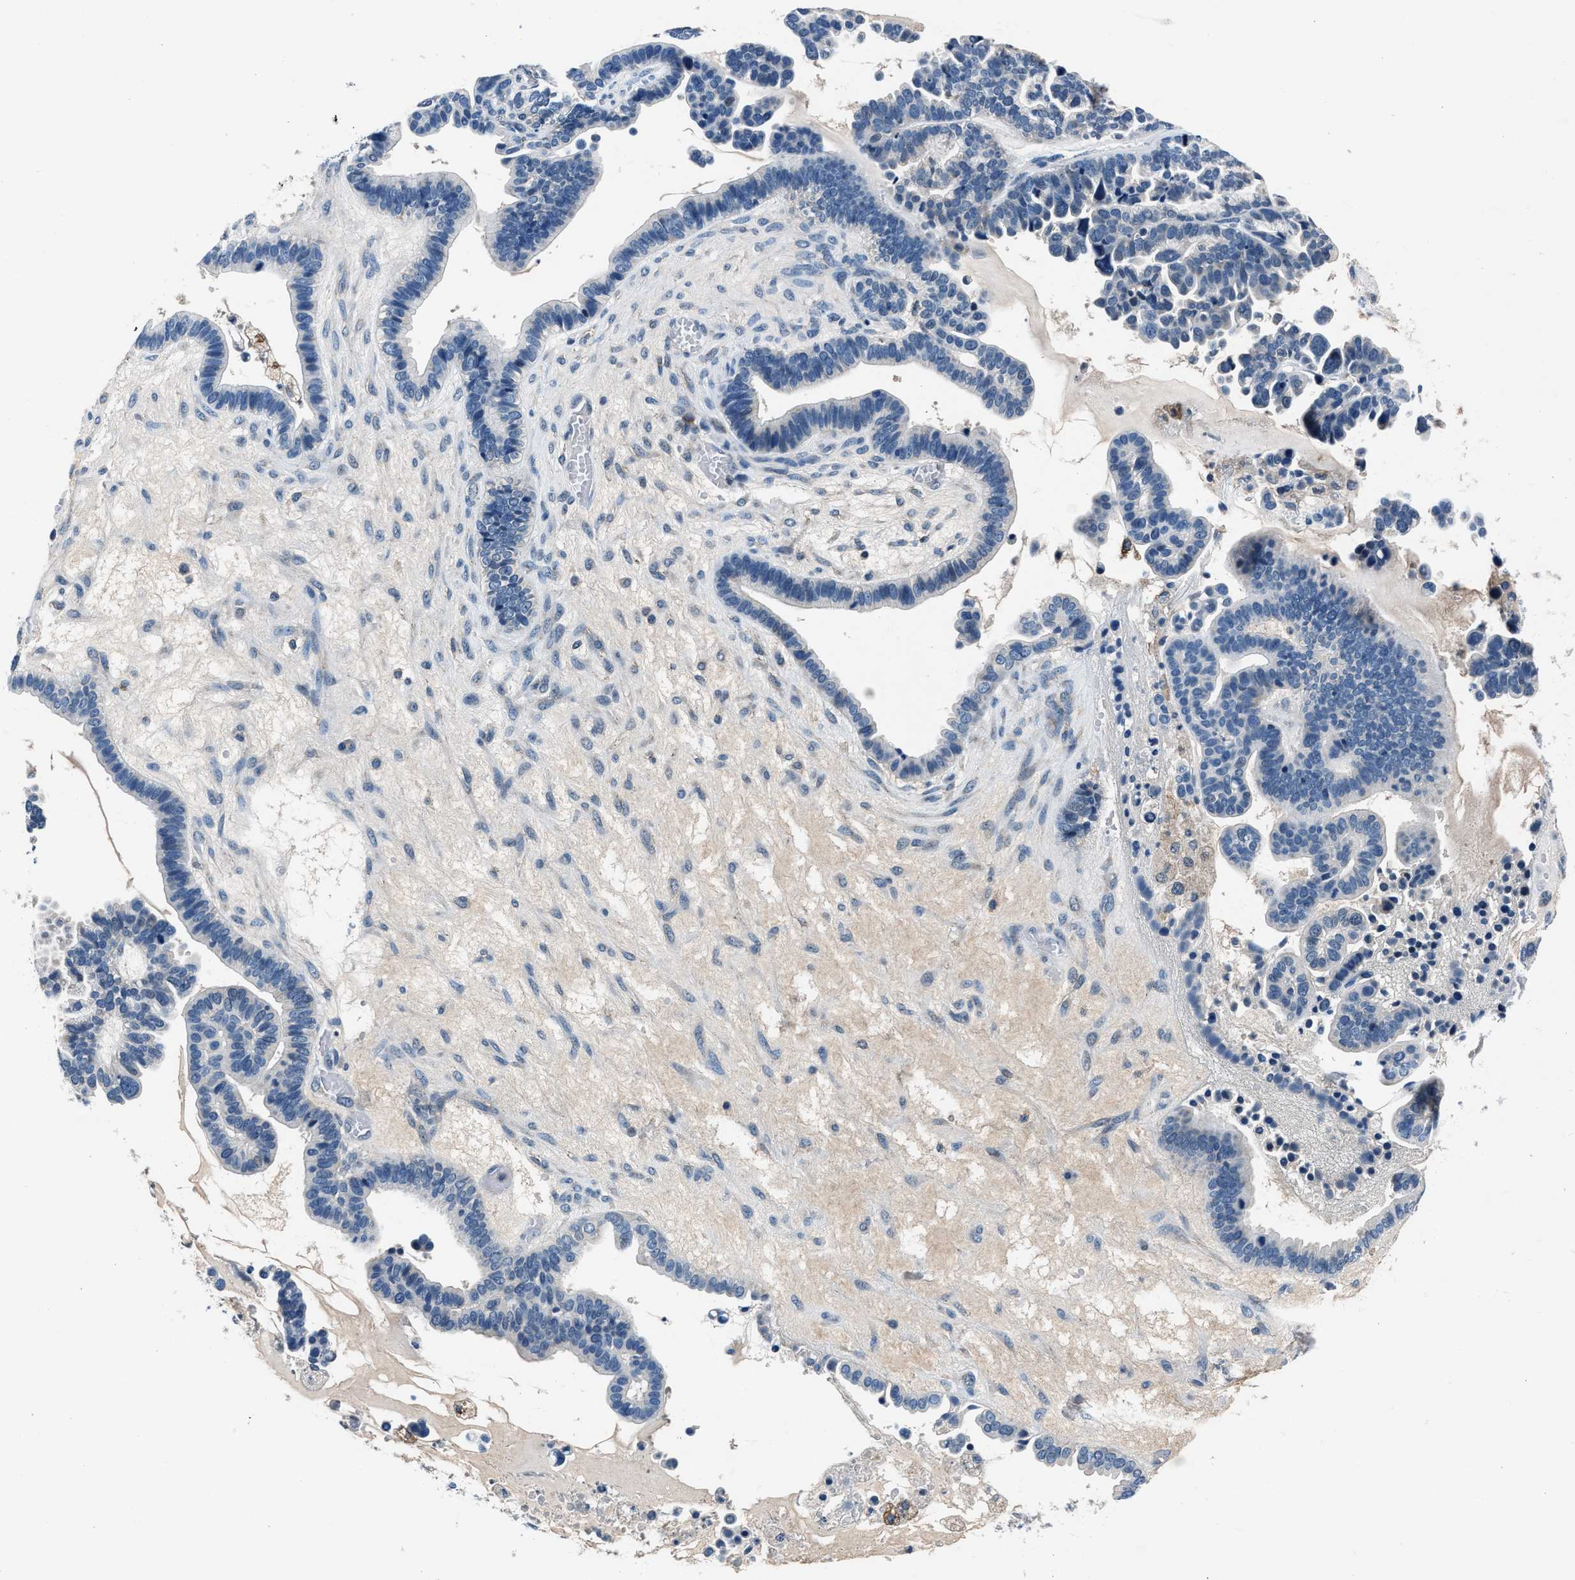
{"staining": {"intensity": "negative", "quantity": "none", "location": "none"}, "tissue": "ovarian cancer", "cell_type": "Tumor cells", "image_type": "cancer", "snomed": [{"axis": "morphology", "description": "Cystadenocarcinoma, serous, NOS"}, {"axis": "topography", "description": "Ovary"}], "caption": "Tumor cells show no significant protein positivity in ovarian cancer.", "gene": "DENND6B", "patient": {"sex": "female", "age": 56}}